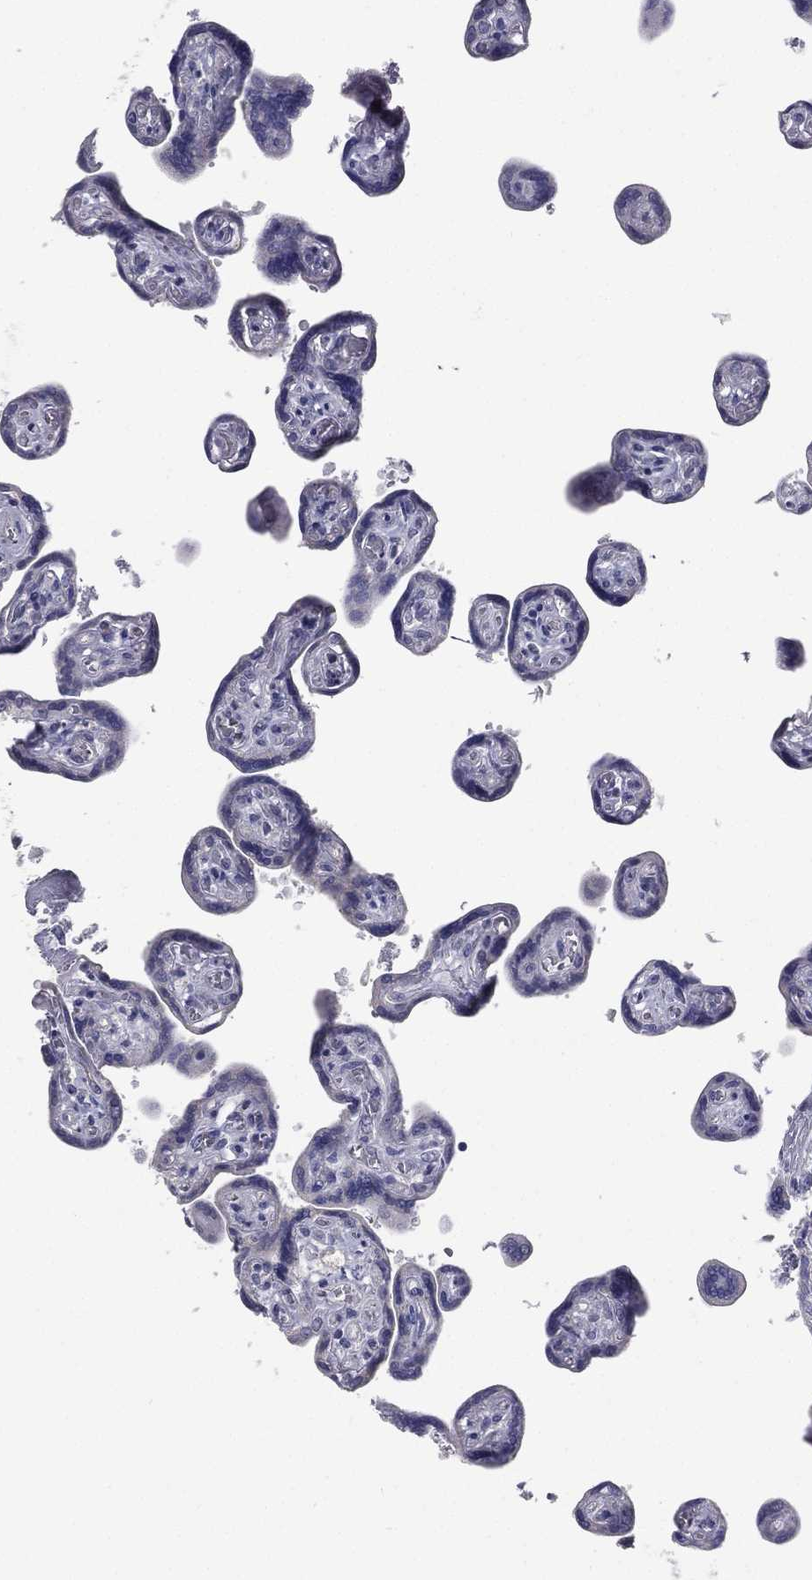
{"staining": {"intensity": "negative", "quantity": "none", "location": "none"}, "tissue": "placenta", "cell_type": "Decidual cells", "image_type": "normal", "snomed": [{"axis": "morphology", "description": "Normal tissue, NOS"}, {"axis": "topography", "description": "Placenta"}], "caption": "Photomicrograph shows no protein expression in decidual cells of normal placenta.", "gene": "STK31", "patient": {"sex": "female", "age": 32}}